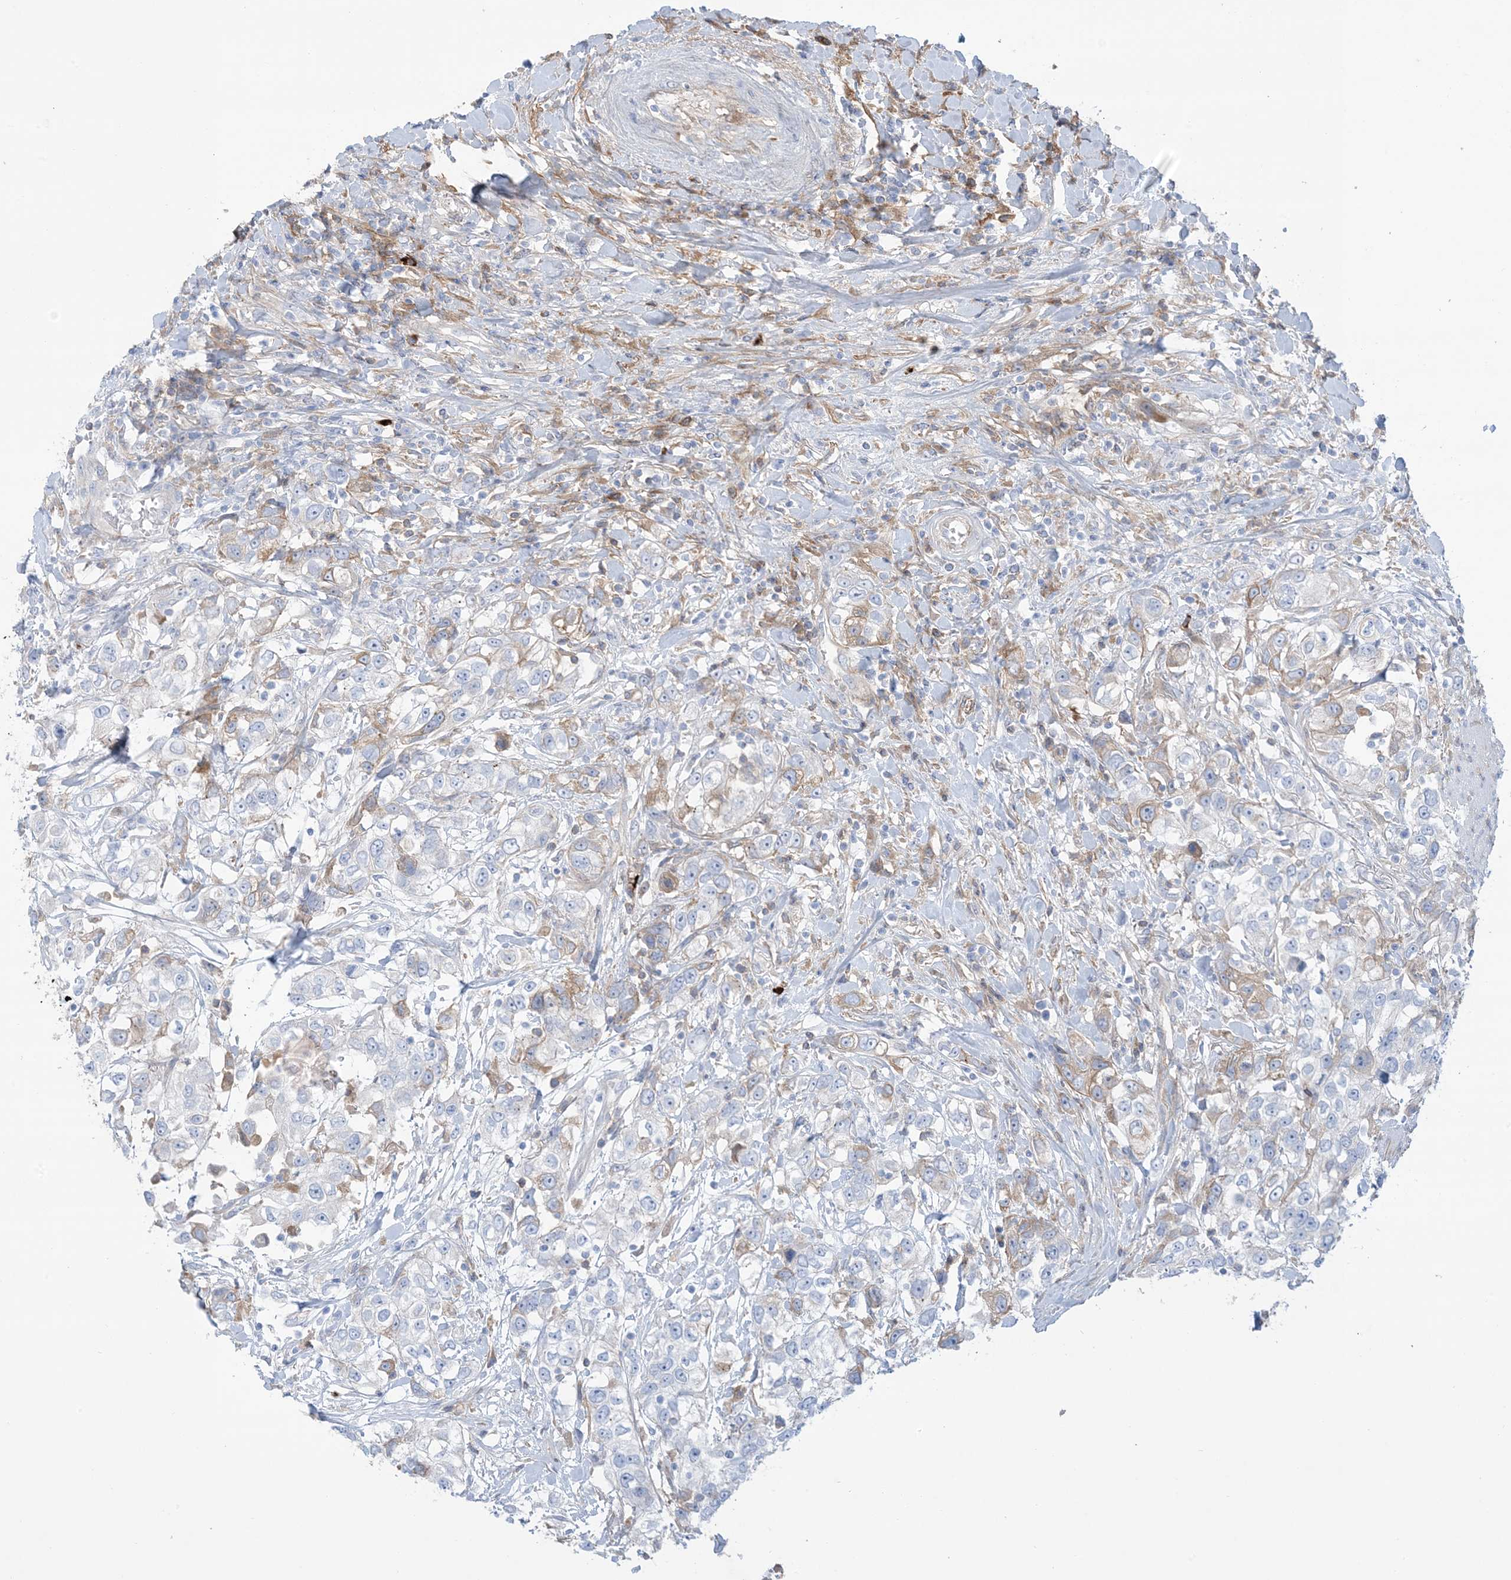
{"staining": {"intensity": "moderate", "quantity": "<25%", "location": "cytoplasmic/membranous"}, "tissue": "urothelial cancer", "cell_type": "Tumor cells", "image_type": "cancer", "snomed": [{"axis": "morphology", "description": "Urothelial carcinoma, High grade"}, {"axis": "topography", "description": "Urinary bladder"}], "caption": "Protein analysis of urothelial cancer tissue reveals moderate cytoplasmic/membranous expression in approximately <25% of tumor cells. (brown staining indicates protein expression, while blue staining denotes nuclei).", "gene": "ATP11C", "patient": {"sex": "female", "age": 80}}